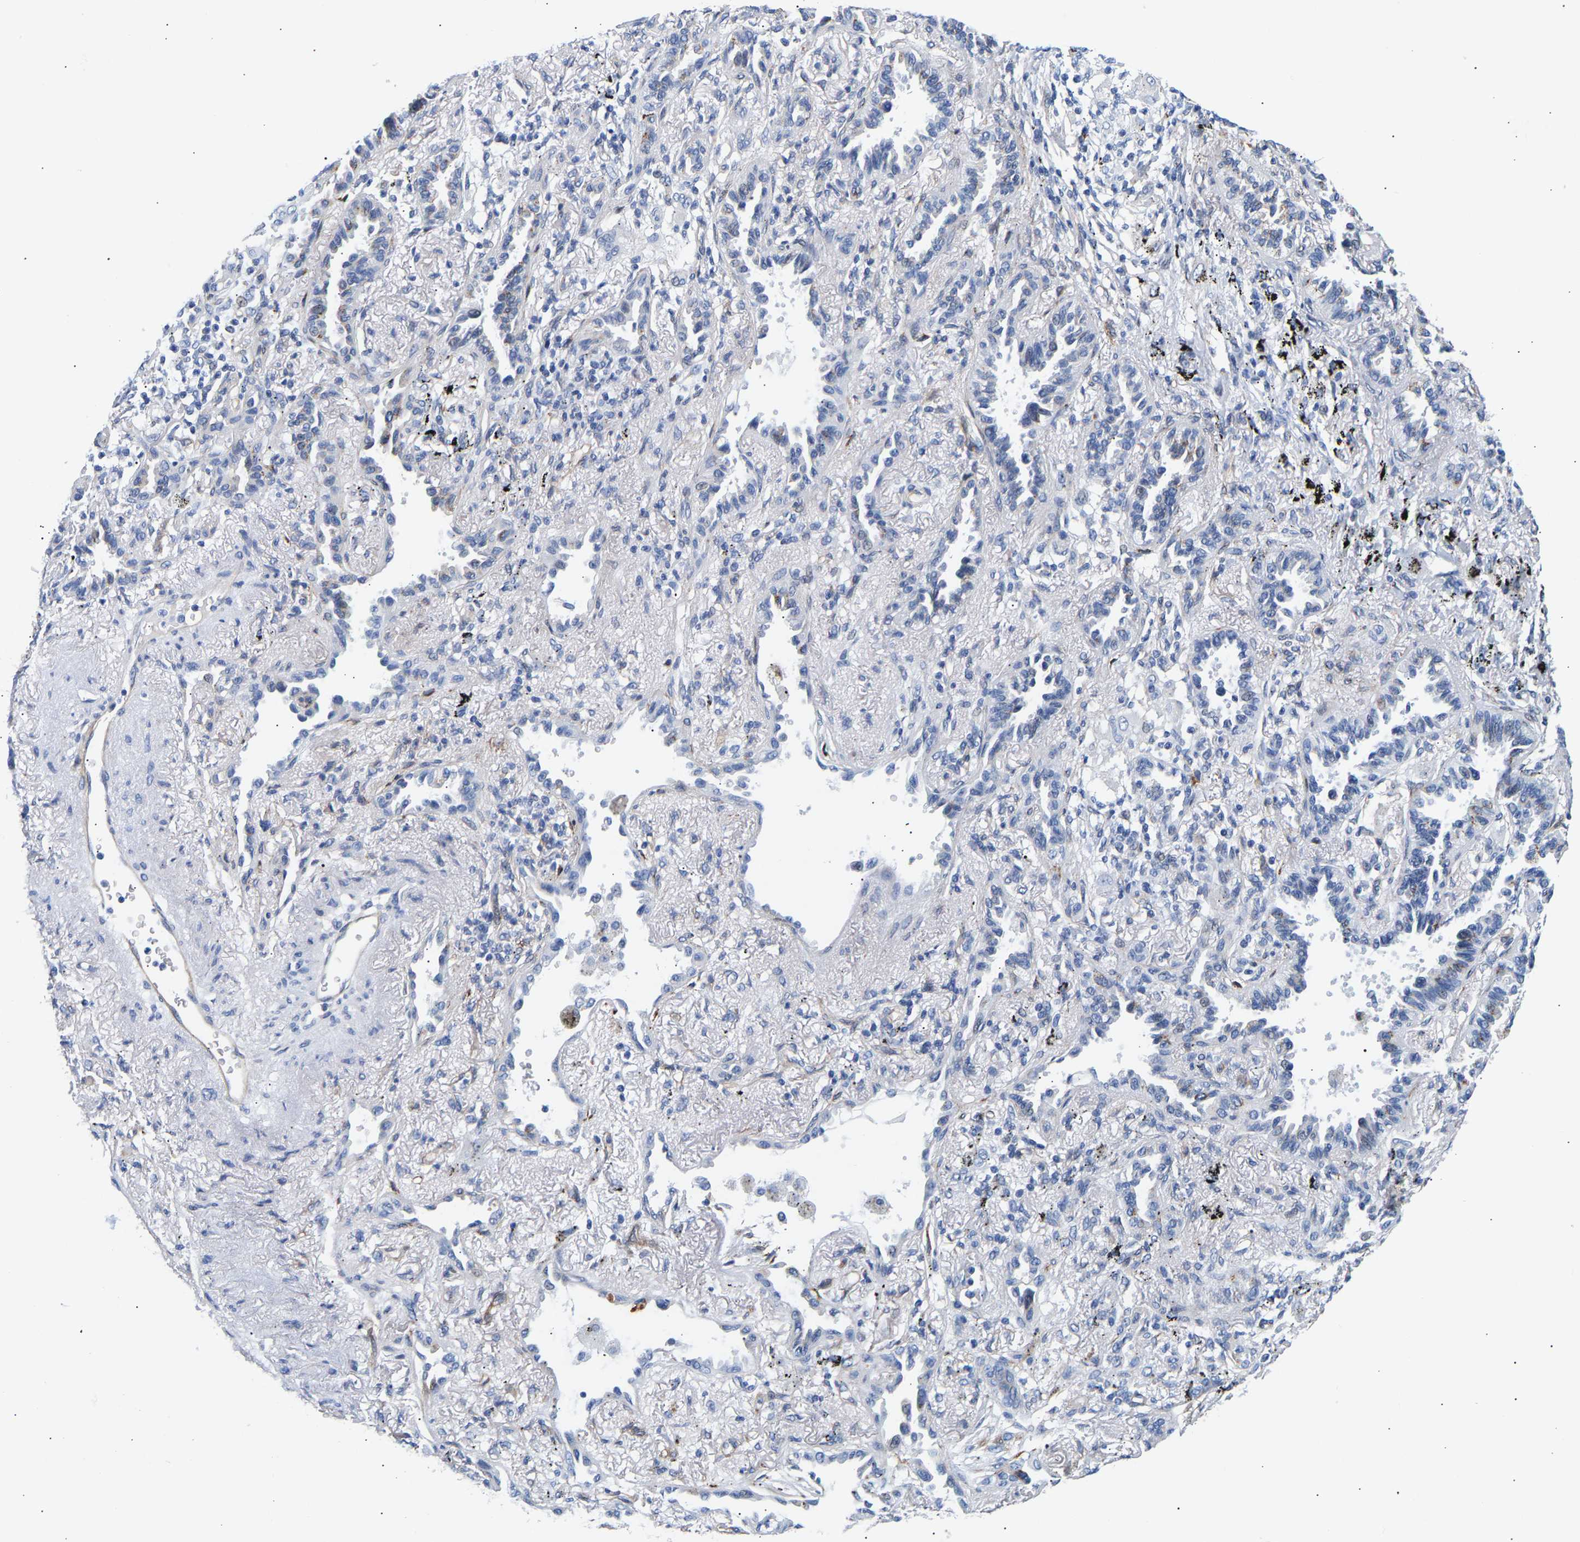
{"staining": {"intensity": "negative", "quantity": "none", "location": "none"}, "tissue": "lung cancer", "cell_type": "Tumor cells", "image_type": "cancer", "snomed": [{"axis": "morphology", "description": "Adenocarcinoma, NOS"}, {"axis": "topography", "description": "Lung"}], "caption": "Tumor cells are negative for brown protein staining in adenocarcinoma (lung). The staining was performed using DAB (3,3'-diaminobenzidine) to visualize the protein expression in brown, while the nuclei were stained in blue with hematoxylin (Magnification: 20x).", "gene": "IGFBP7", "patient": {"sex": "male", "age": 59}}